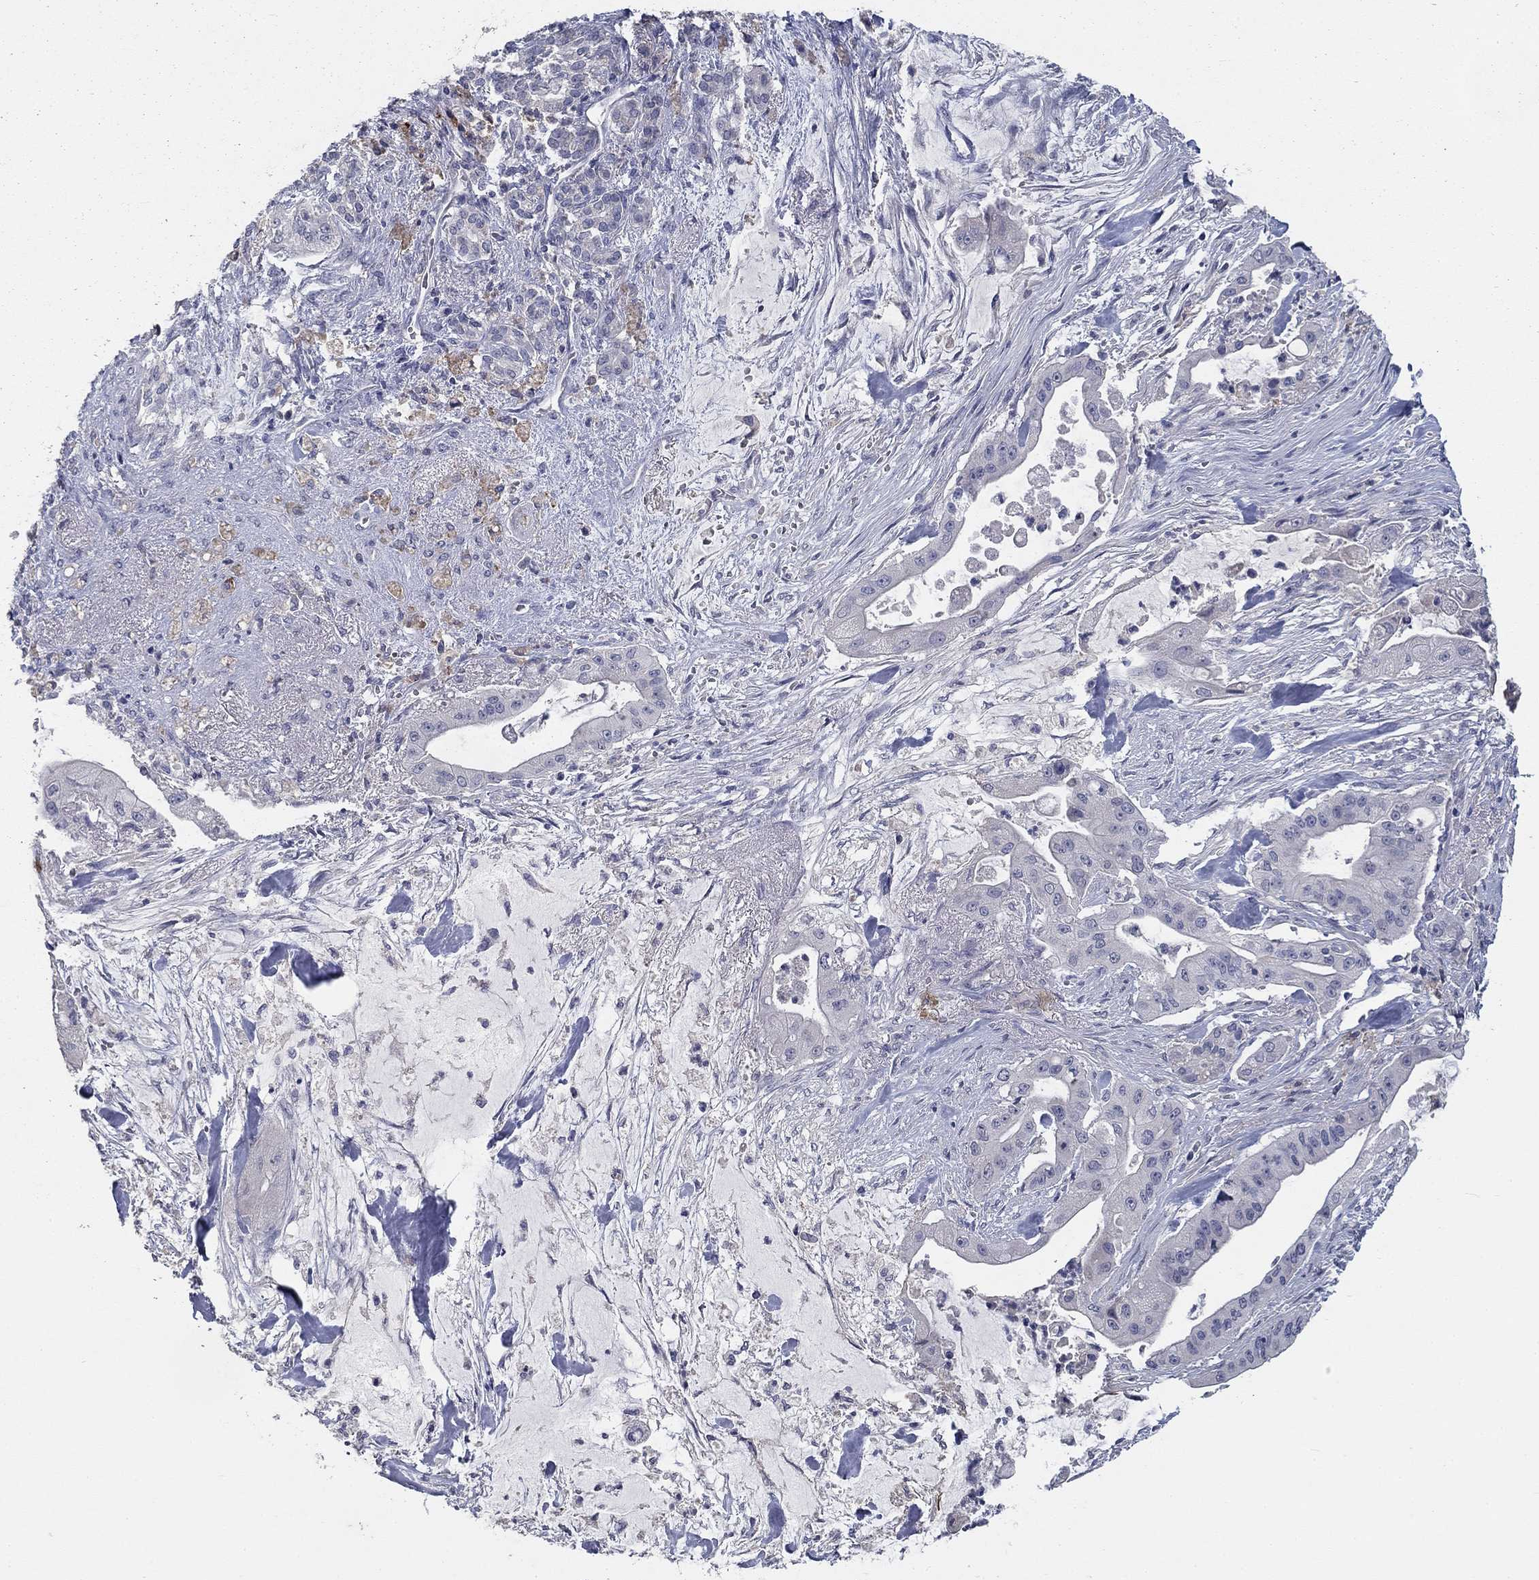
{"staining": {"intensity": "negative", "quantity": "none", "location": "none"}, "tissue": "pancreatic cancer", "cell_type": "Tumor cells", "image_type": "cancer", "snomed": [{"axis": "morphology", "description": "Normal tissue, NOS"}, {"axis": "morphology", "description": "Inflammation, NOS"}, {"axis": "morphology", "description": "Adenocarcinoma, NOS"}, {"axis": "topography", "description": "Pancreas"}], "caption": "This is a image of IHC staining of pancreatic cancer (adenocarcinoma), which shows no staining in tumor cells.", "gene": "CD274", "patient": {"sex": "male", "age": 57}}